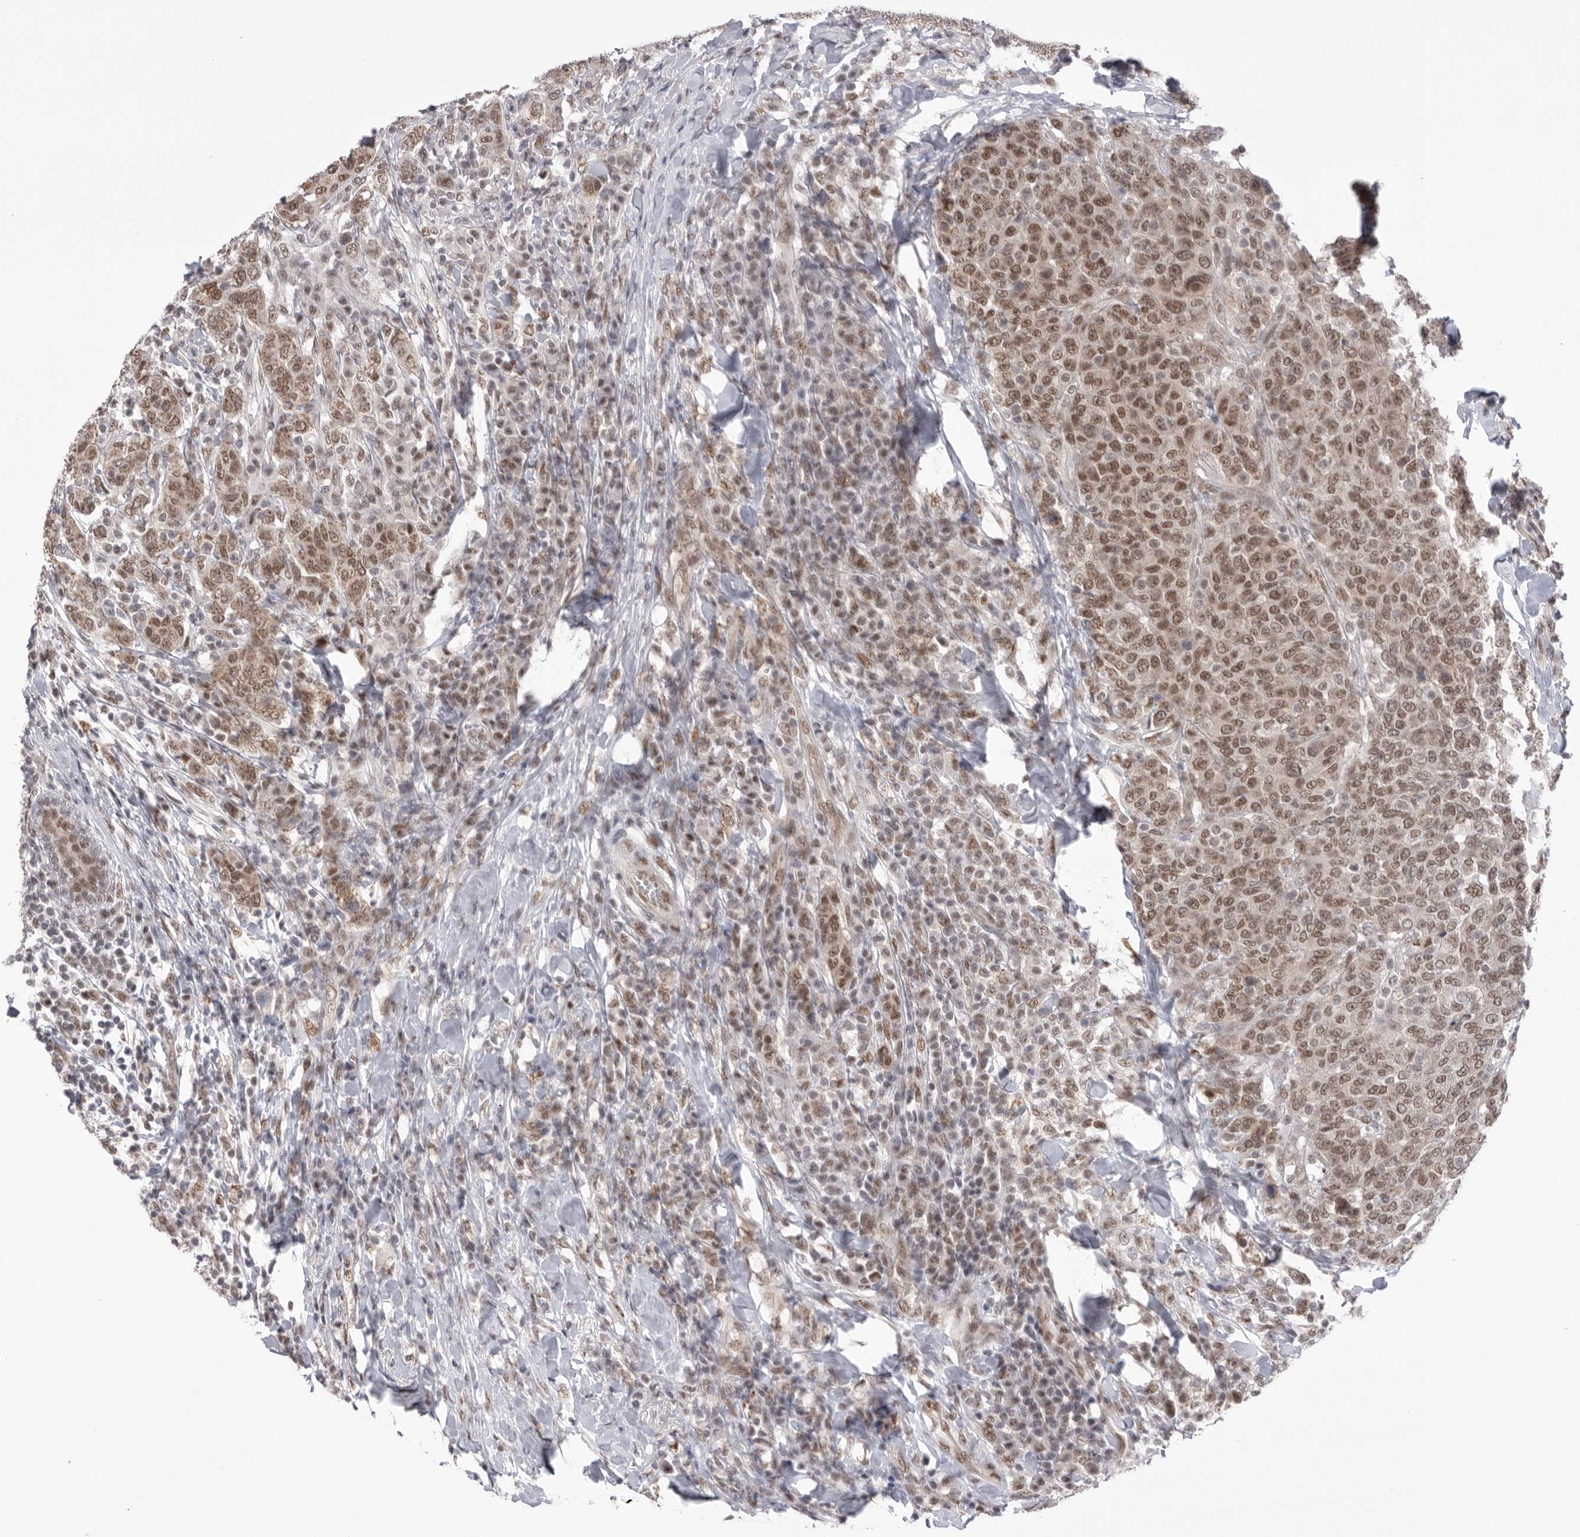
{"staining": {"intensity": "moderate", "quantity": ">75%", "location": "nuclear"}, "tissue": "breast cancer", "cell_type": "Tumor cells", "image_type": "cancer", "snomed": [{"axis": "morphology", "description": "Duct carcinoma"}, {"axis": "topography", "description": "Breast"}], "caption": "Infiltrating ductal carcinoma (breast) tissue reveals moderate nuclear staining in about >75% of tumor cells The staining was performed using DAB (3,3'-diaminobenzidine) to visualize the protein expression in brown, while the nuclei were stained in blue with hematoxylin (Magnification: 20x).", "gene": "BCLAF3", "patient": {"sex": "female", "age": 37}}